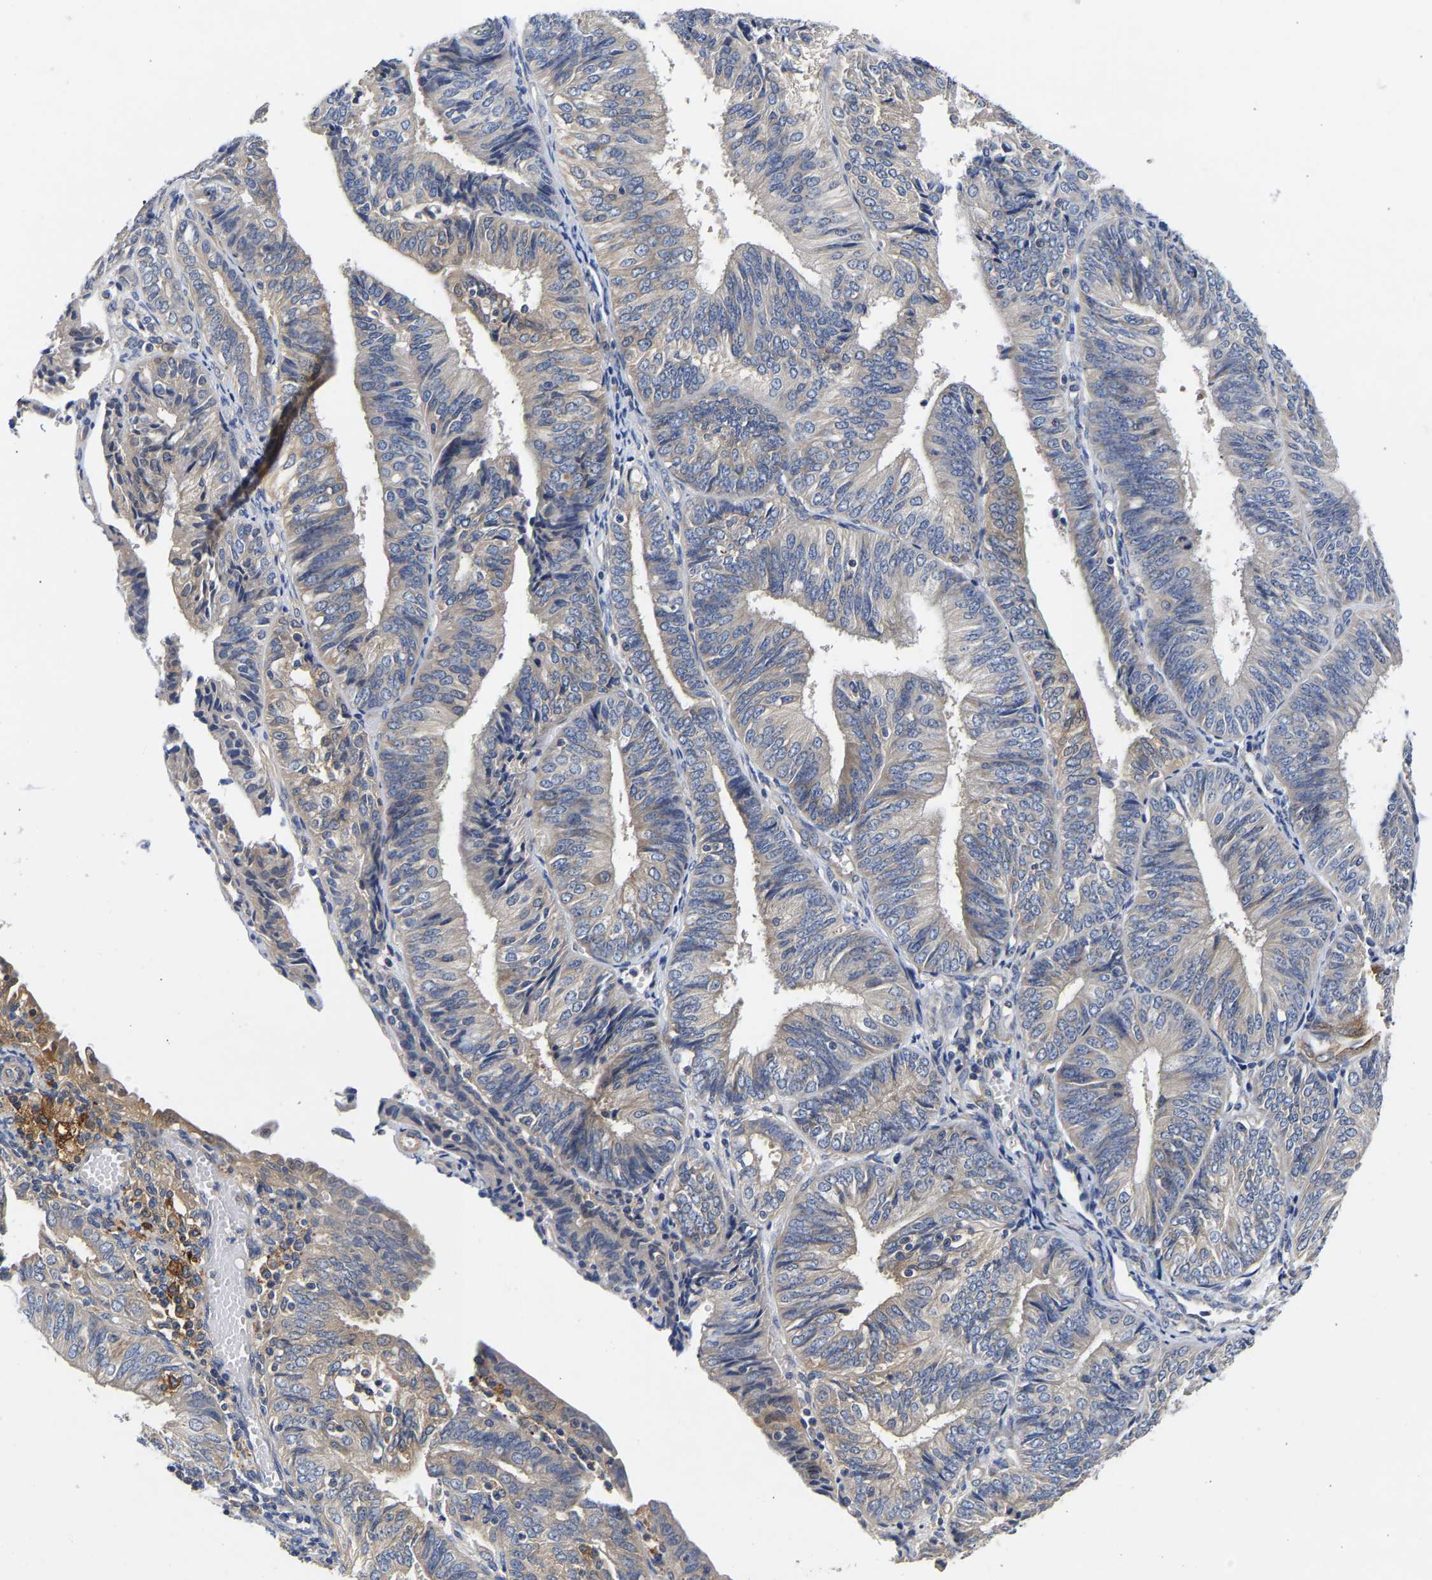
{"staining": {"intensity": "negative", "quantity": "none", "location": "none"}, "tissue": "endometrial cancer", "cell_type": "Tumor cells", "image_type": "cancer", "snomed": [{"axis": "morphology", "description": "Adenocarcinoma, NOS"}, {"axis": "topography", "description": "Endometrium"}], "caption": "This is an IHC micrograph of endometrial cancer (adenocarcinoma). There is no positivity in tumor cells.", "gene": "CCDC6", "patient": {"sex": "female", "age": 58}}